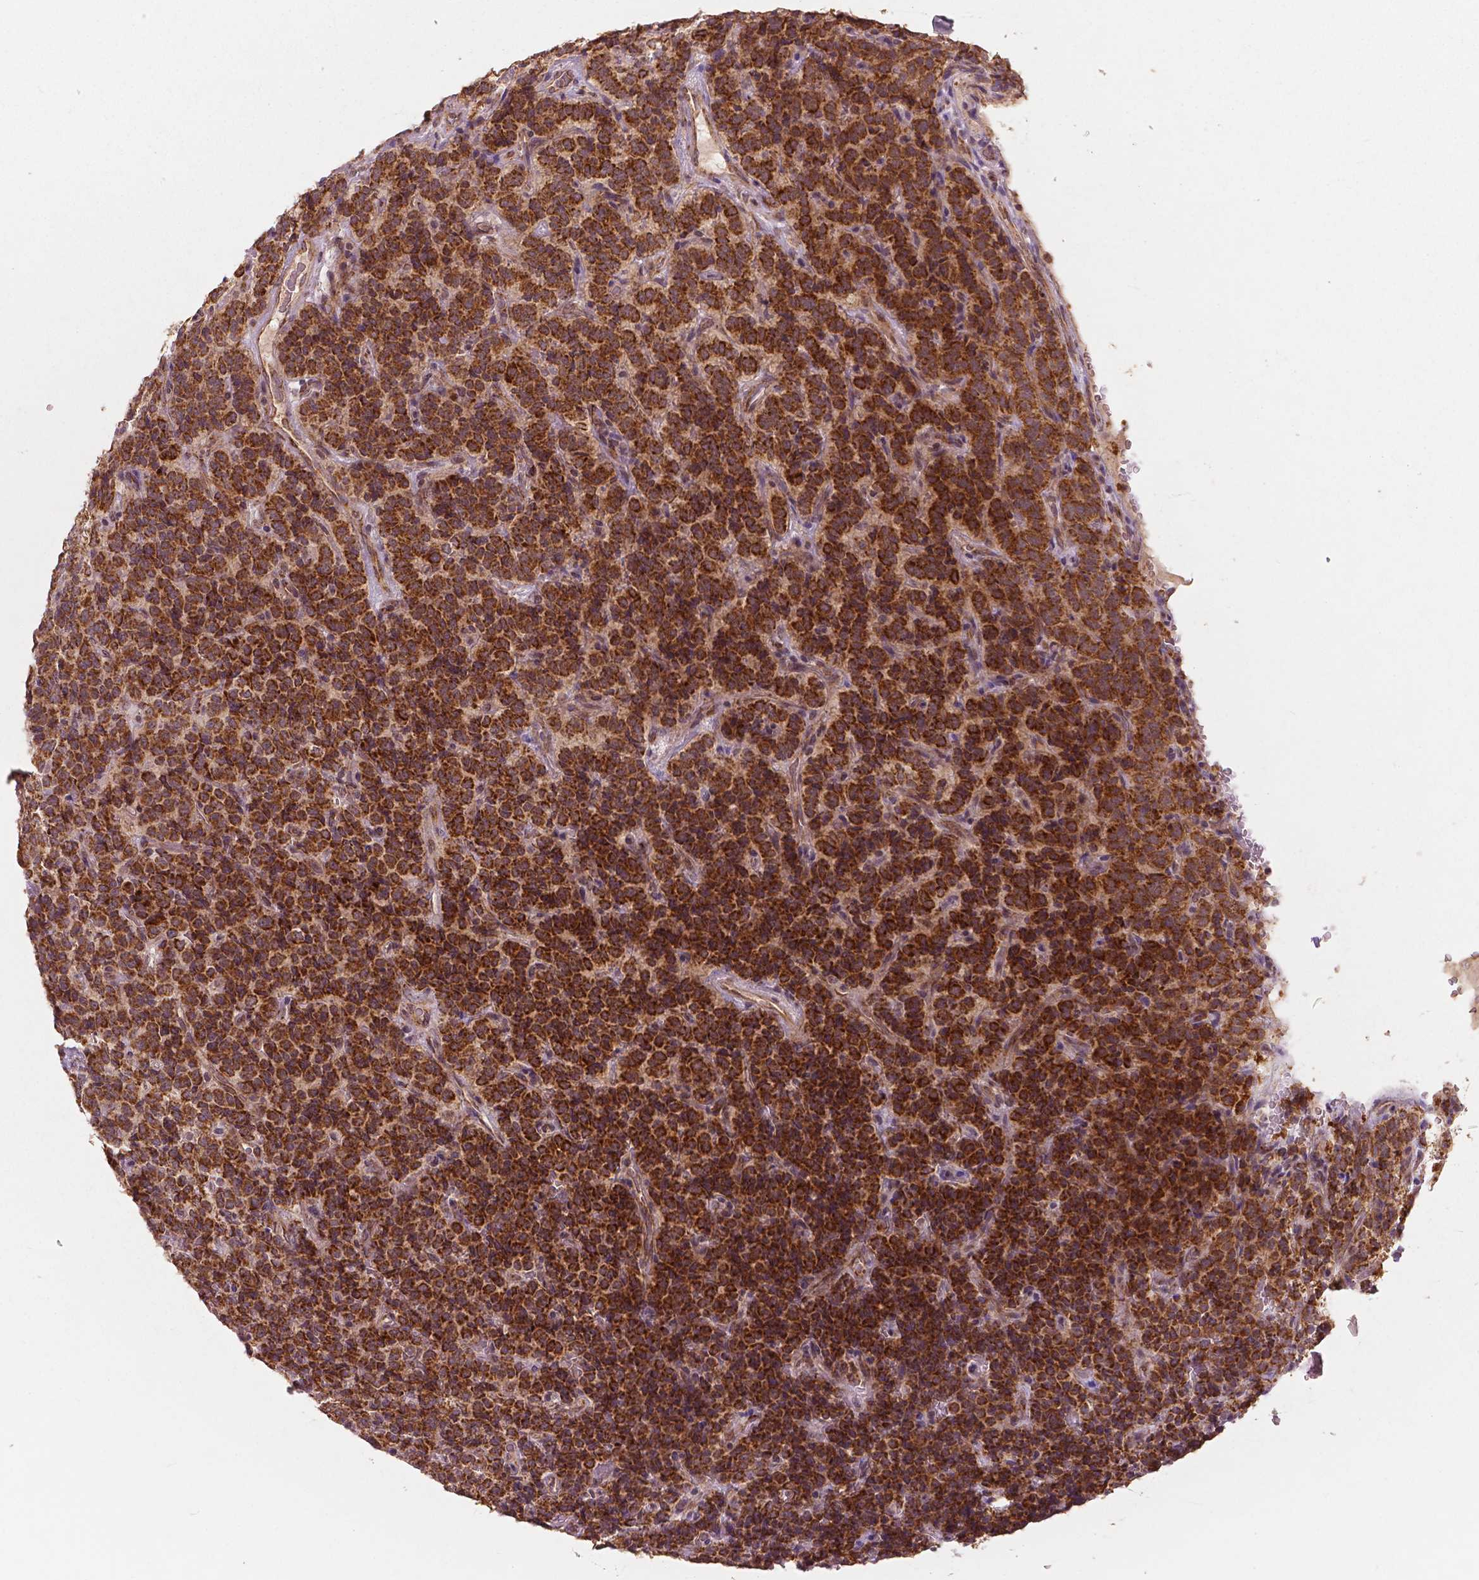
{"staining": {"intensity": "strong", "quantity": ">75%", "location": "cytoplasmic/membranous"}, "tissue": "carcinoid", "cell_type": "Tumor cells", "image_type": "cancer", "snomed": [{"axis": "morphology", "description": "Carcinoid, malignant, NOS"}, {"axis": "topography", "description": "Pancreas"}], "caption": "Immunohistochemistry staining of carcinoid (malignant), which demonstrates high levels of strong cytoplasmic/membranous positivity in approximately >75% of tumor cells indicating strong cytoplasmic/membranous protein positivity. The staining was performed using DAB (3,3'-diaminobenzidine) (brown) for protein detection and nuclei were counterstained in hematoxylin (blue).", "gene": "PGAM5", "patient": {"sex": "male", "age": 36}}